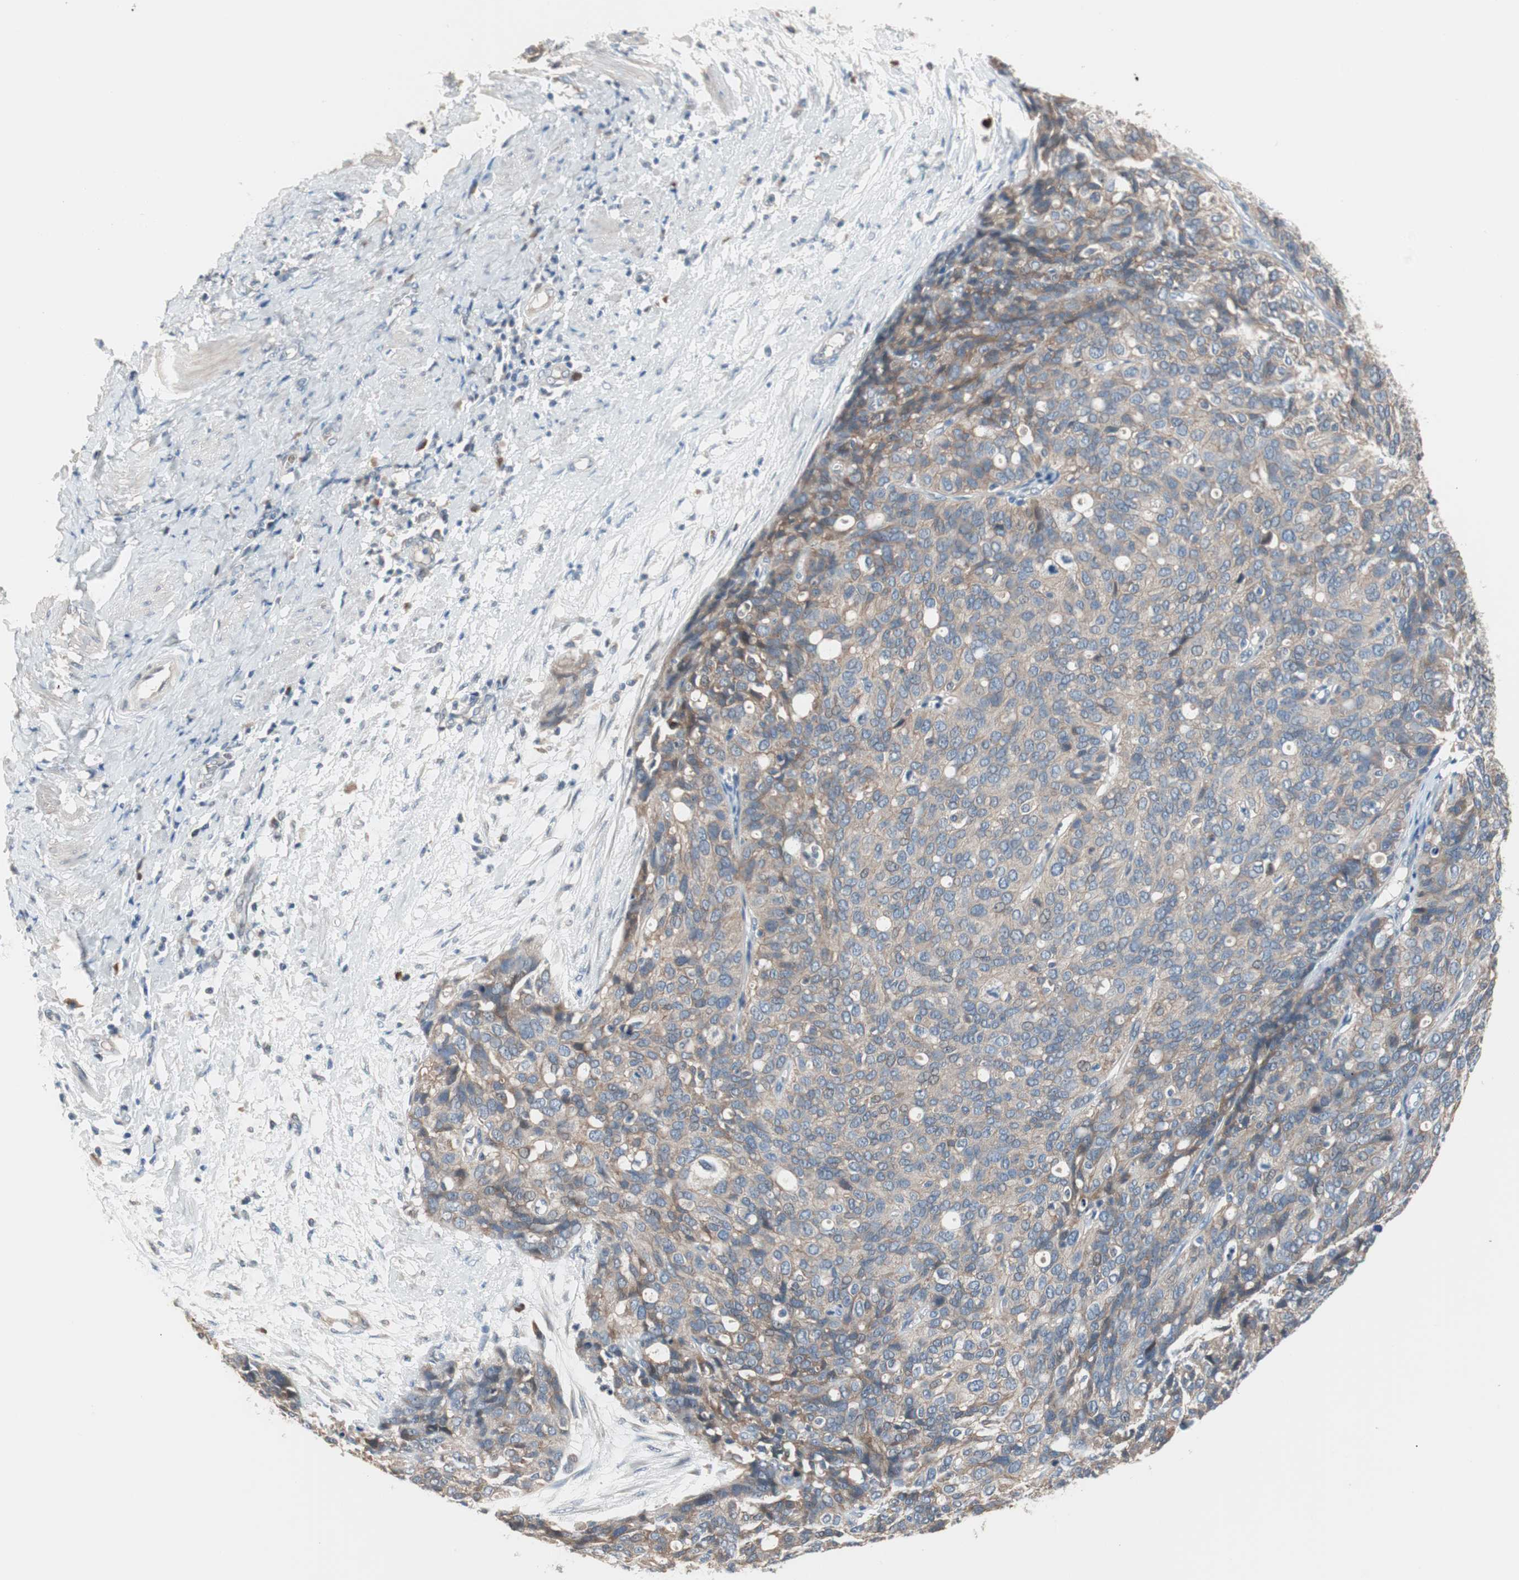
{"staining": {"intensity": "weak", "quantity": ">75%", "location": "cytoplasmic/membranous"}, "tissue": "ovarian cancer", "cell_type": "Tumor cells", "image_type": "cancer", "snomed": [{"axis": "morphology", "description": "Carcinoma, endometroid"}, {"axis": "topography", "description": "Ovary"}], "caption": "Protein staining of ovarian cancer (endometroid carcinoma) tissue demonstrates weak cytoplasmic/membranous staining in about >75% of tumor cells.", "gene": "PCK1", "patient": {"sex": "female", "age": 60}}